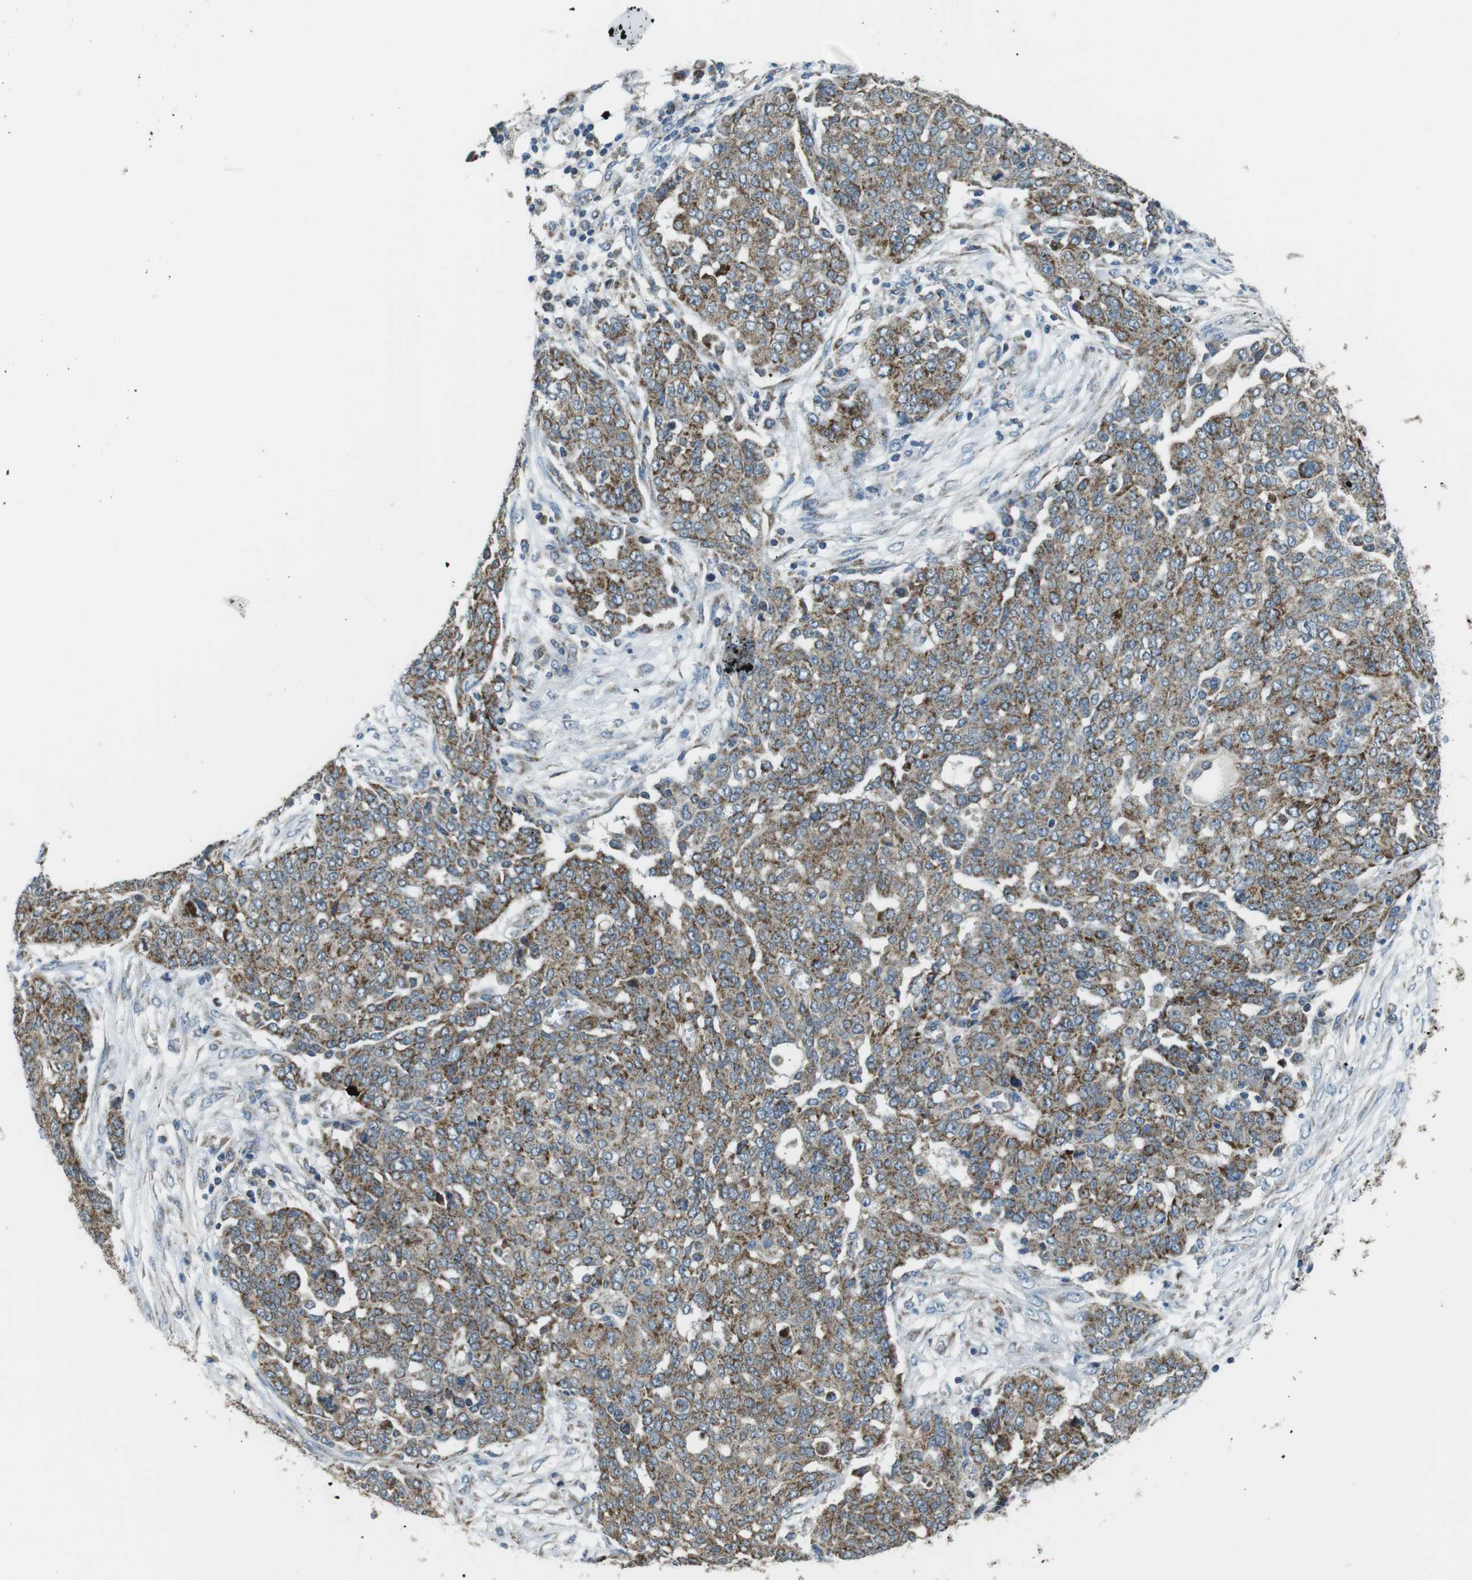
{"staining": {"intensity": "moderate", "quantity": ">75%", "location": "cytoplasmic/membranous"}, "tissue": "ovarian cancer", "cell_type": "Tumor cells", "image_type": "cancer", "snomed": [{"axis": "morphology", "description": "Cystadenocarcinoma, serous, NOS"}, {"axis": "topography", "description": "Soft tissue"}, {"axis": "topography", "description": "Ovary"}], "caption": "The photomicrograph reveals staining of ovarian cancer (serous cystadenocarcinoma), revealing moderate cytoplasmic/membranous protein staining (brown color) within tumor cells.", "gene": "BACE1", "patient": {"sex": "female", "age": 57}}